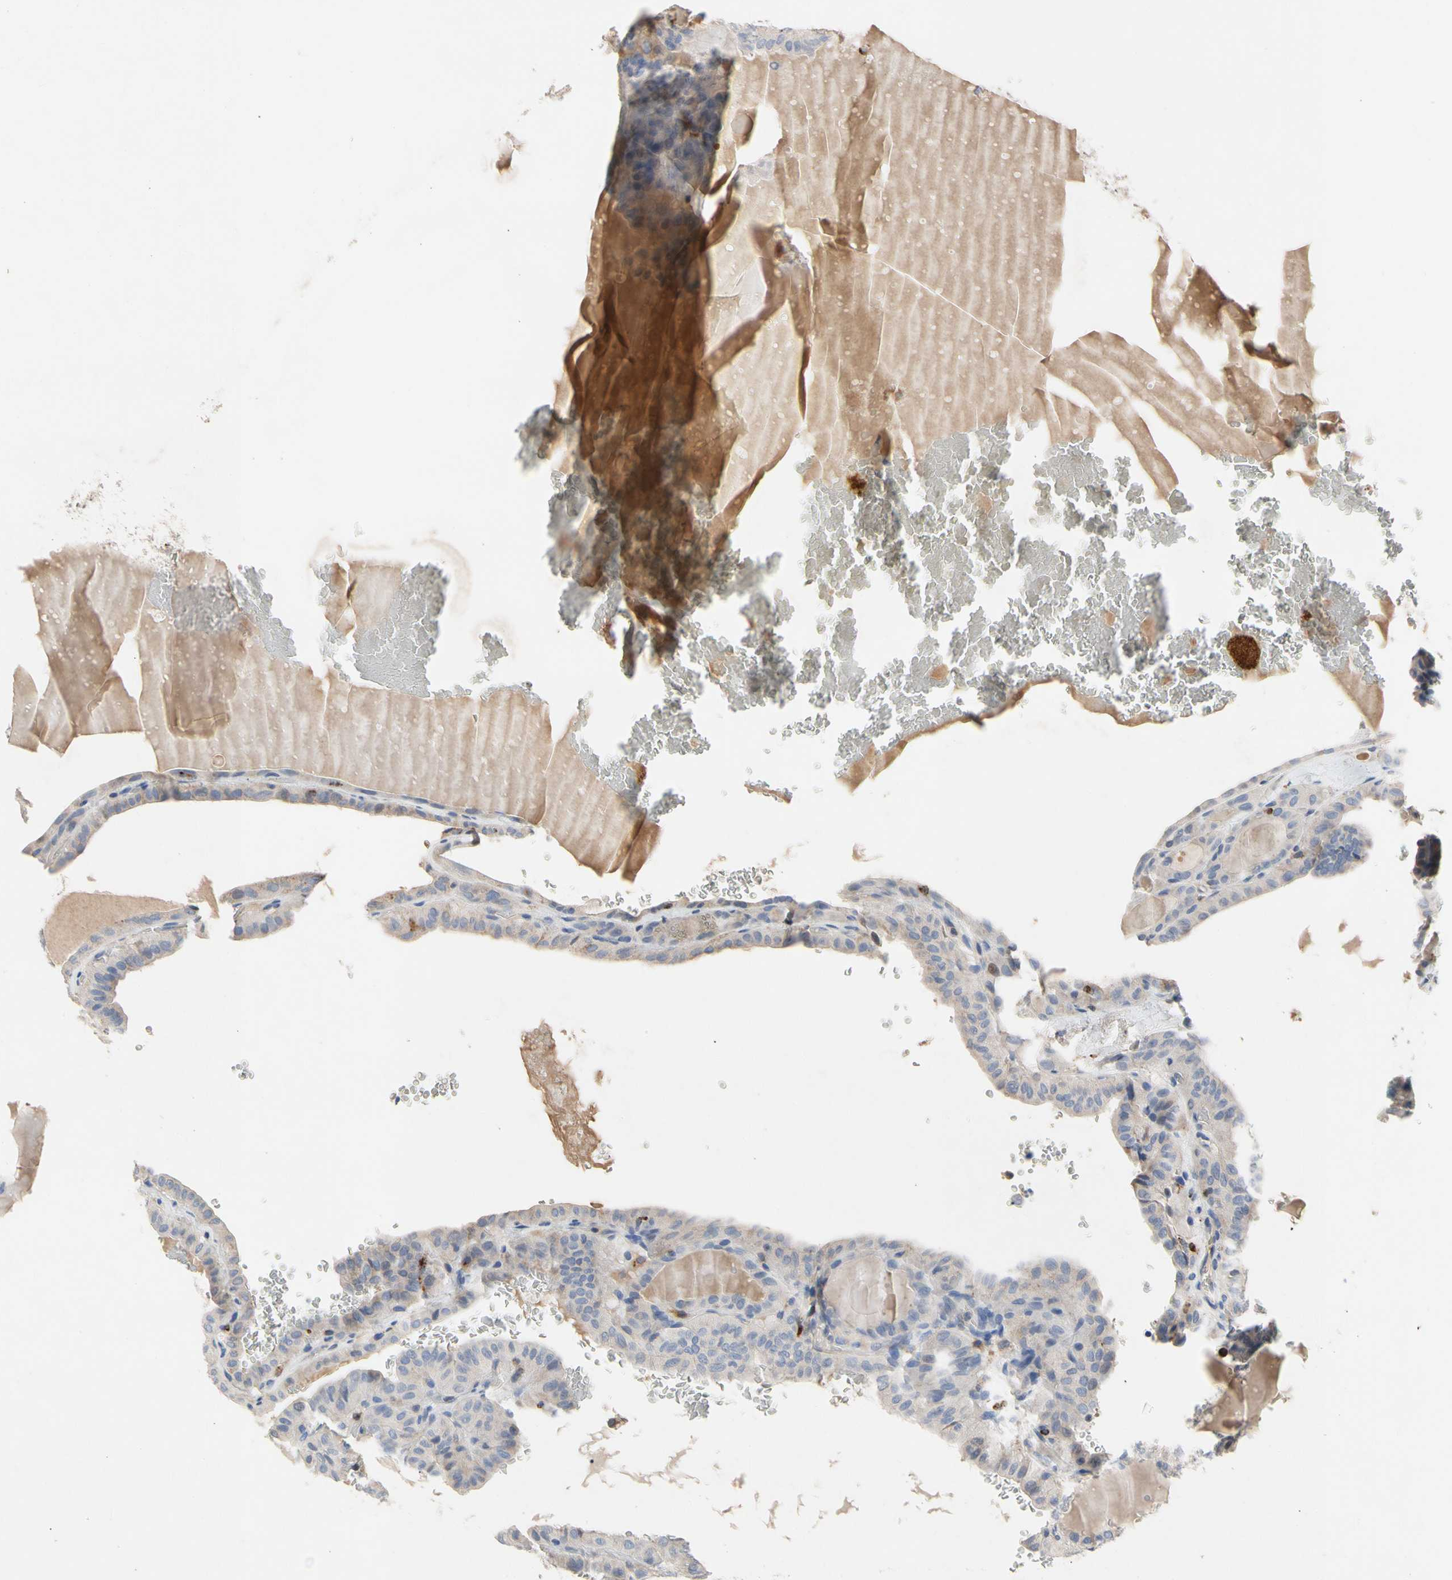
{"staining": {"intensity": "weak", "quantity": "<25%", "location": "cytoplasmic/membranous"}, "tissue": "thyroid cancer", "cell_type": "Tumor cells", "image_type": "cancer", "snomed": [{"axis": "morphology", "description": "Papillary adenocarcinoma, NOS"}, {"axis": "topography", "description": "Thyroid gland"}], "caption": "The IHC image has no significant positivity in tumor cells of thyroid papillary adenocarcinoma tissue.", "gene": "ADA2", "patient": {"sex": "male", "age": 77}}